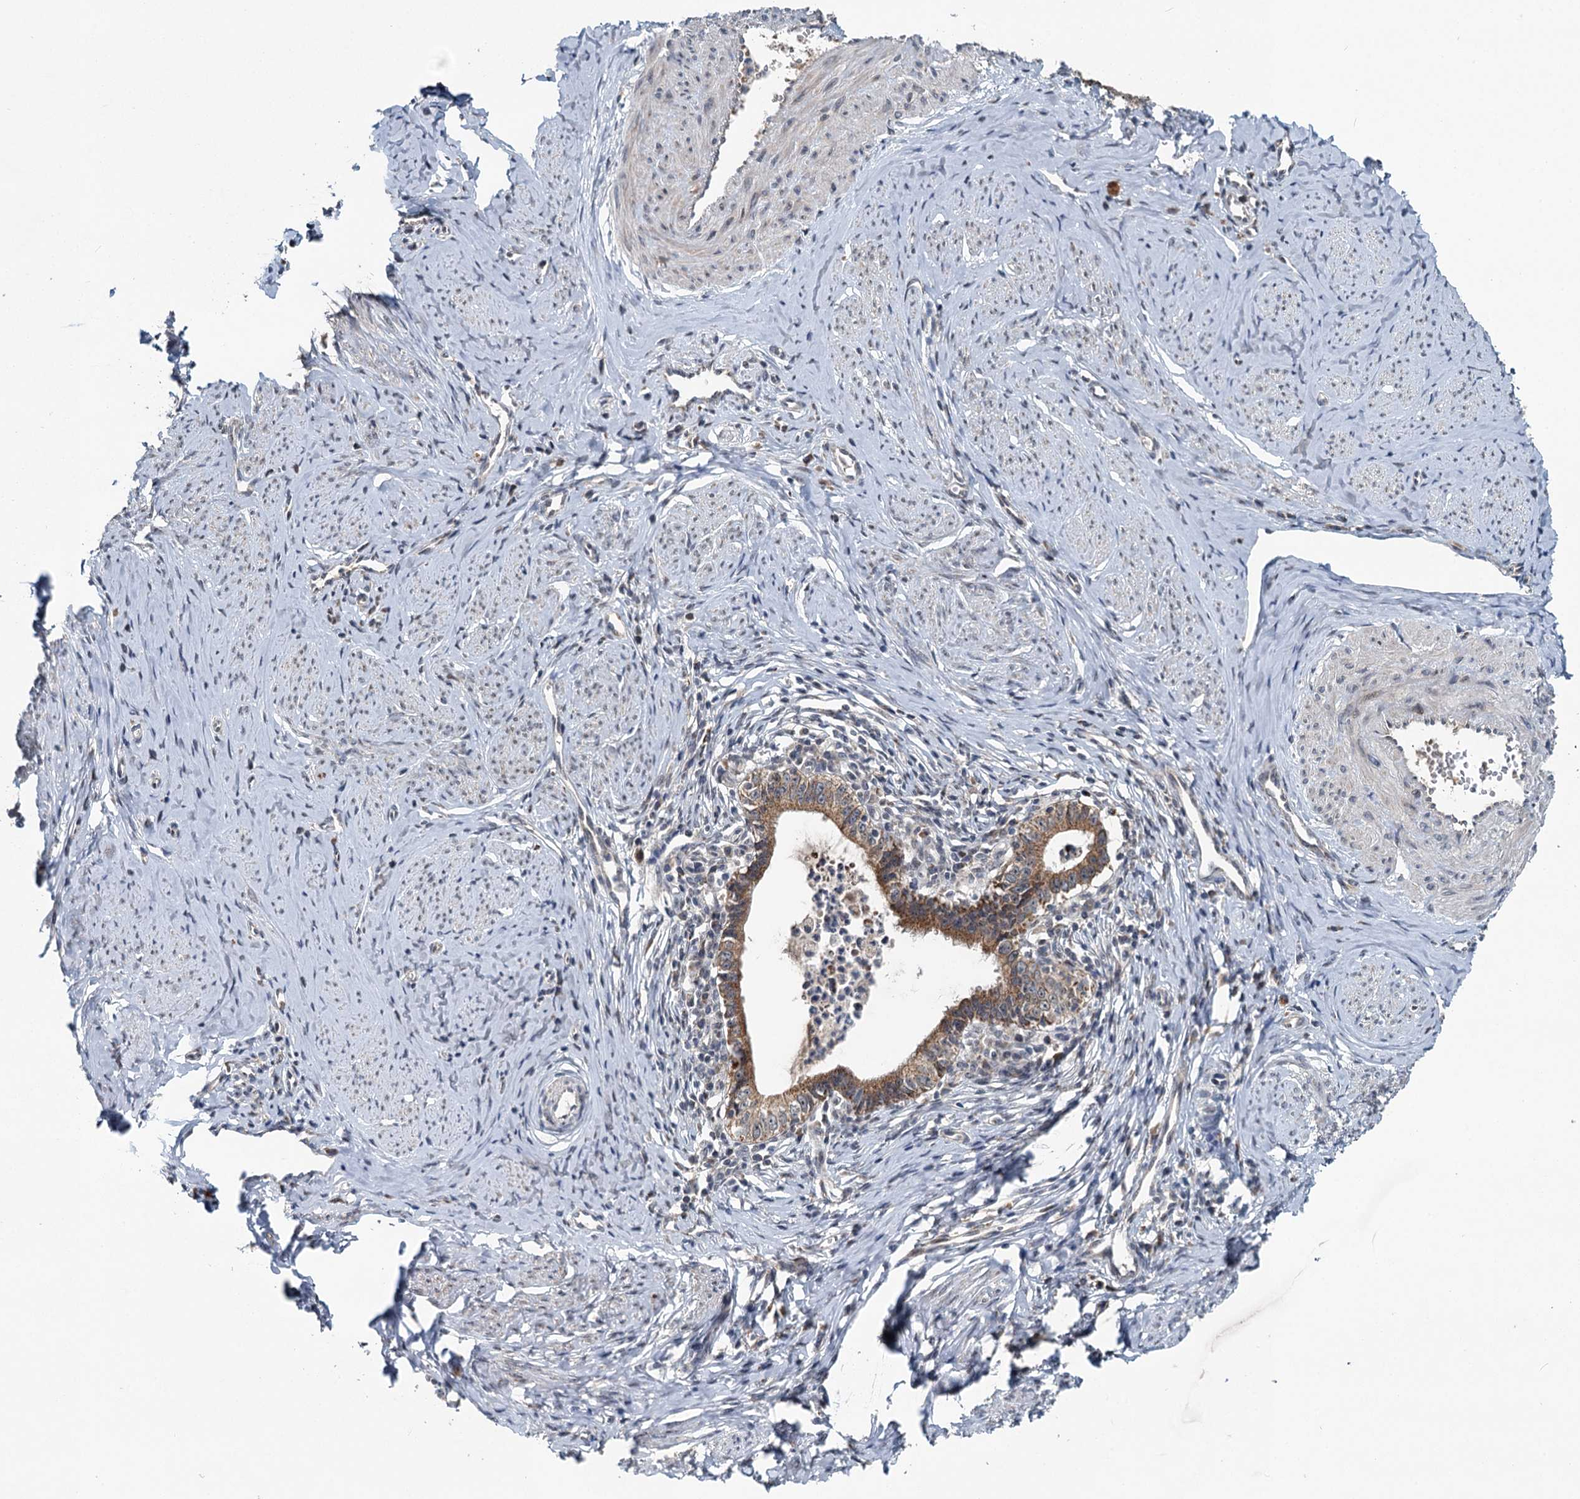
{"staining": {"intensity": "moderate", "quantity": ">75%", "location": "cytoplasmic/membranous"}, "tissue": "cervical cancer", "cell_type": "Tumor cells", "image_type": "cancer", "snomed": [{"axis": "morphology", "description": "Adenocarcinoma, NOS"}, {"axis": "topography", "description": "Cervix"}], "caption": "Immunohistochemistry histopathology image of human cervical cancer (adenocarcinoma) stained for a protein (brown), which exhibits medium levels of moderate cytoplasmic/membranous positivity in approximately >75% of tumor cells.", "gene": "RITA1", "patient": {"sex": "female", "age": 36}}